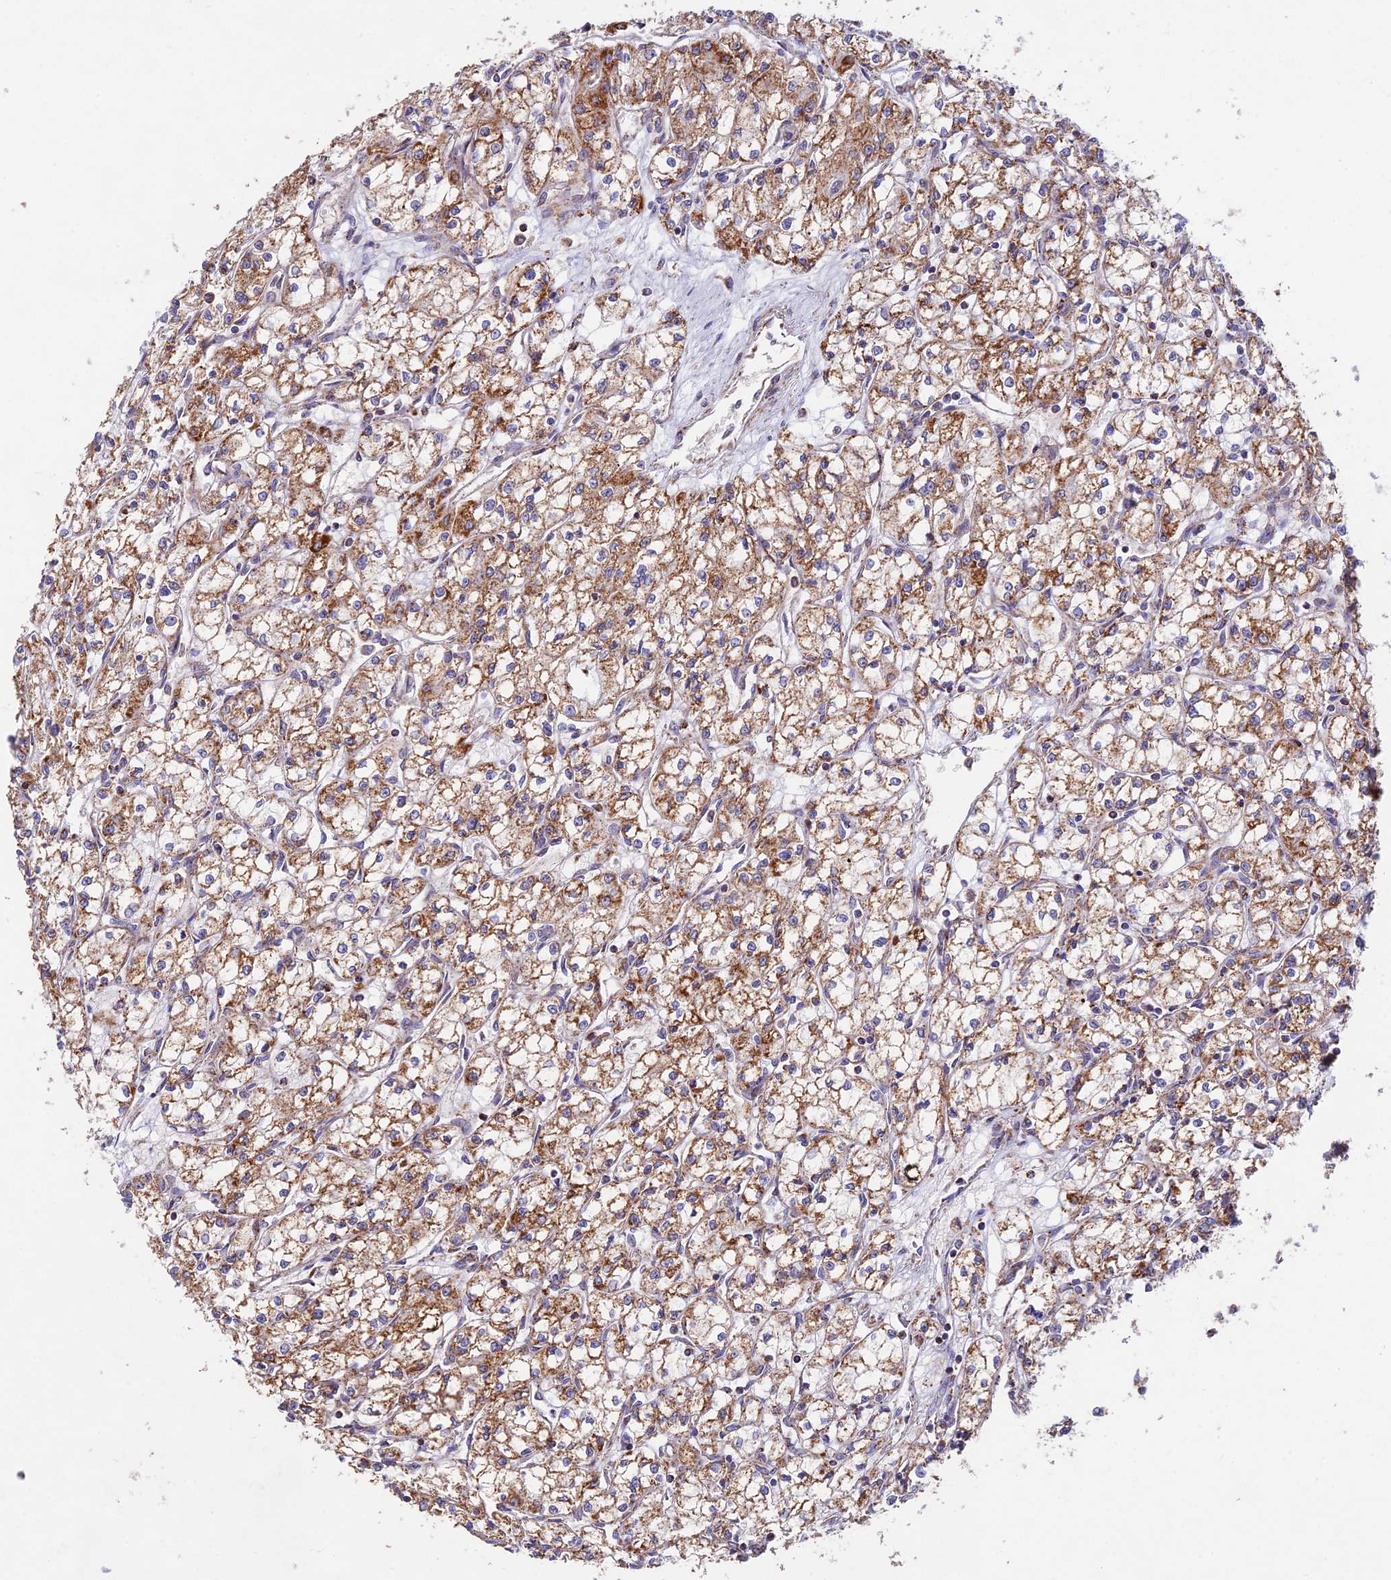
{"staining": {"intensity": "moderate", "quantity": ">75%", "location": "cytoplasmic/membranous"}, "tissue": "renal cancer", "cell_type": "Tumor cells", "image_type": "cancer", "snomed": [{"axis": "morphology", "description": "Adenocarcinoma, NOS"}, {"axis": "topography", "description": "Kidney"}], "caption": "This is an image of immunohistochemistry (IHC) staining of renal cancer, which shows moderate expression in the cytoplasmic/membranous of tumor cells.", "gene": "KHDC3L", "patient": {"sex": "male", "age": 59}}